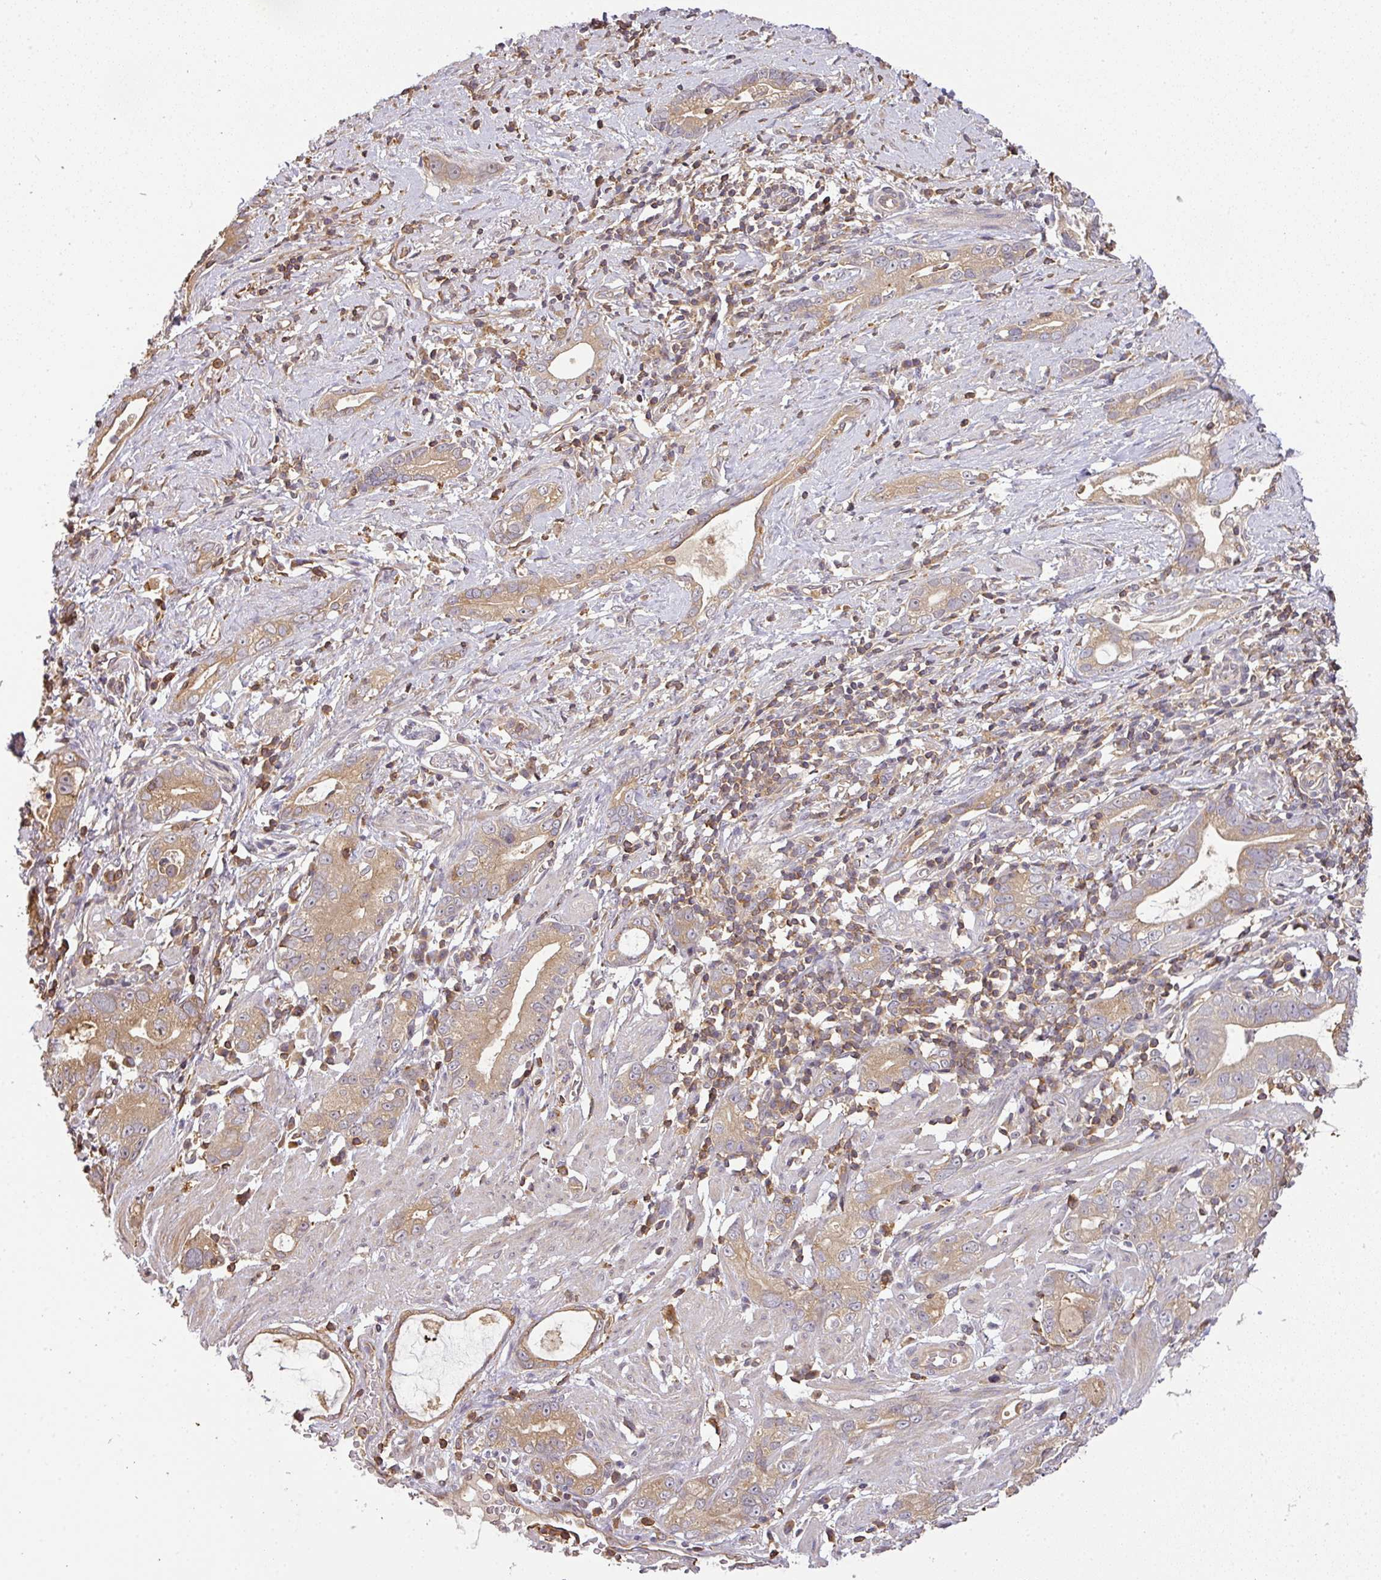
{"staining": {"intensity": "weak", "quantity": ">75%", "location": "cytoplasmic/membranous"}, "tissue": "stomach cancer", "cell_type": "Tumor cells", "image_type": "cancer", "snomed": [{"axis": "morphology", "description": "Adenocarcinoma, NOS"}, {"axis": "topography", "description": "Stomach"}], "caption": "A brown stain labels weak cytoplasmic/membranous positivity of a protein in stomach cancer (adenocarcinoma) tumor cells. The staining was performed using DAB to visualize the protein expression in brown, while the nuclei were stained in blue with hematoxylin (Magnification: 20x).", "gene": "TCL1B", "patient": {"sex": "male", "age": 55}}